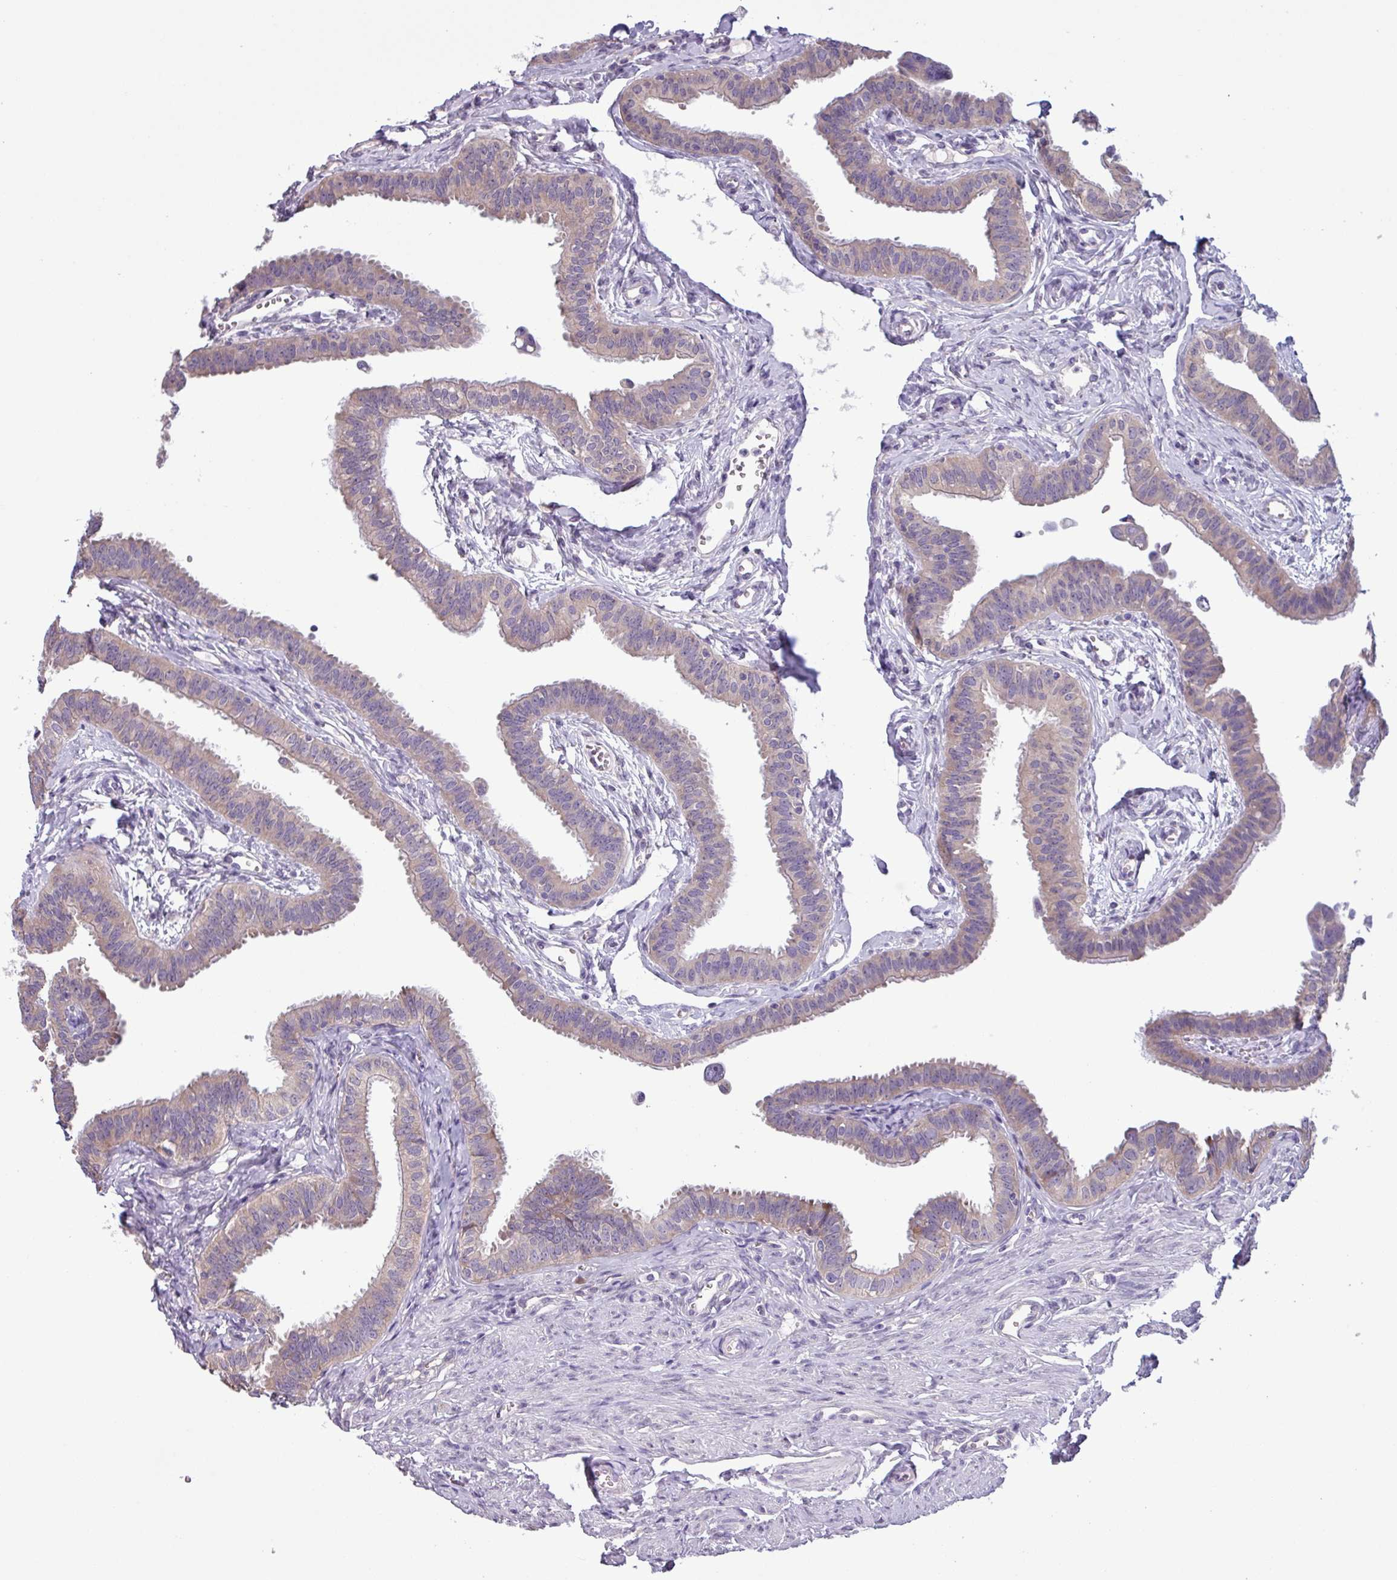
{"staining": {"intensity": "weak", "quantity": "25%-75%", "location": "cytoplasmic/membranous"}, "tissue": "fallopian tube", "cell_type": "Glandular cells", "image_type": "normal", "snomed": [{"axis": "morphology", "description": "Normal tissue, NOS"}, {"axis": "morphology", "description": "Carcinoma, NOS"}, {"axis": "topography", "description": "Fallopian tube"}, {"axis": "topography", "description": "Ovary"}], "caption": "Normal fallopian tube shows weak cytoplasmic/membranous expression in about 25%-75% of glandular cells, visualized by immunohistochemistry.", "gene": "C20orf27", "patient": {"sex": "female", "age": 59}}